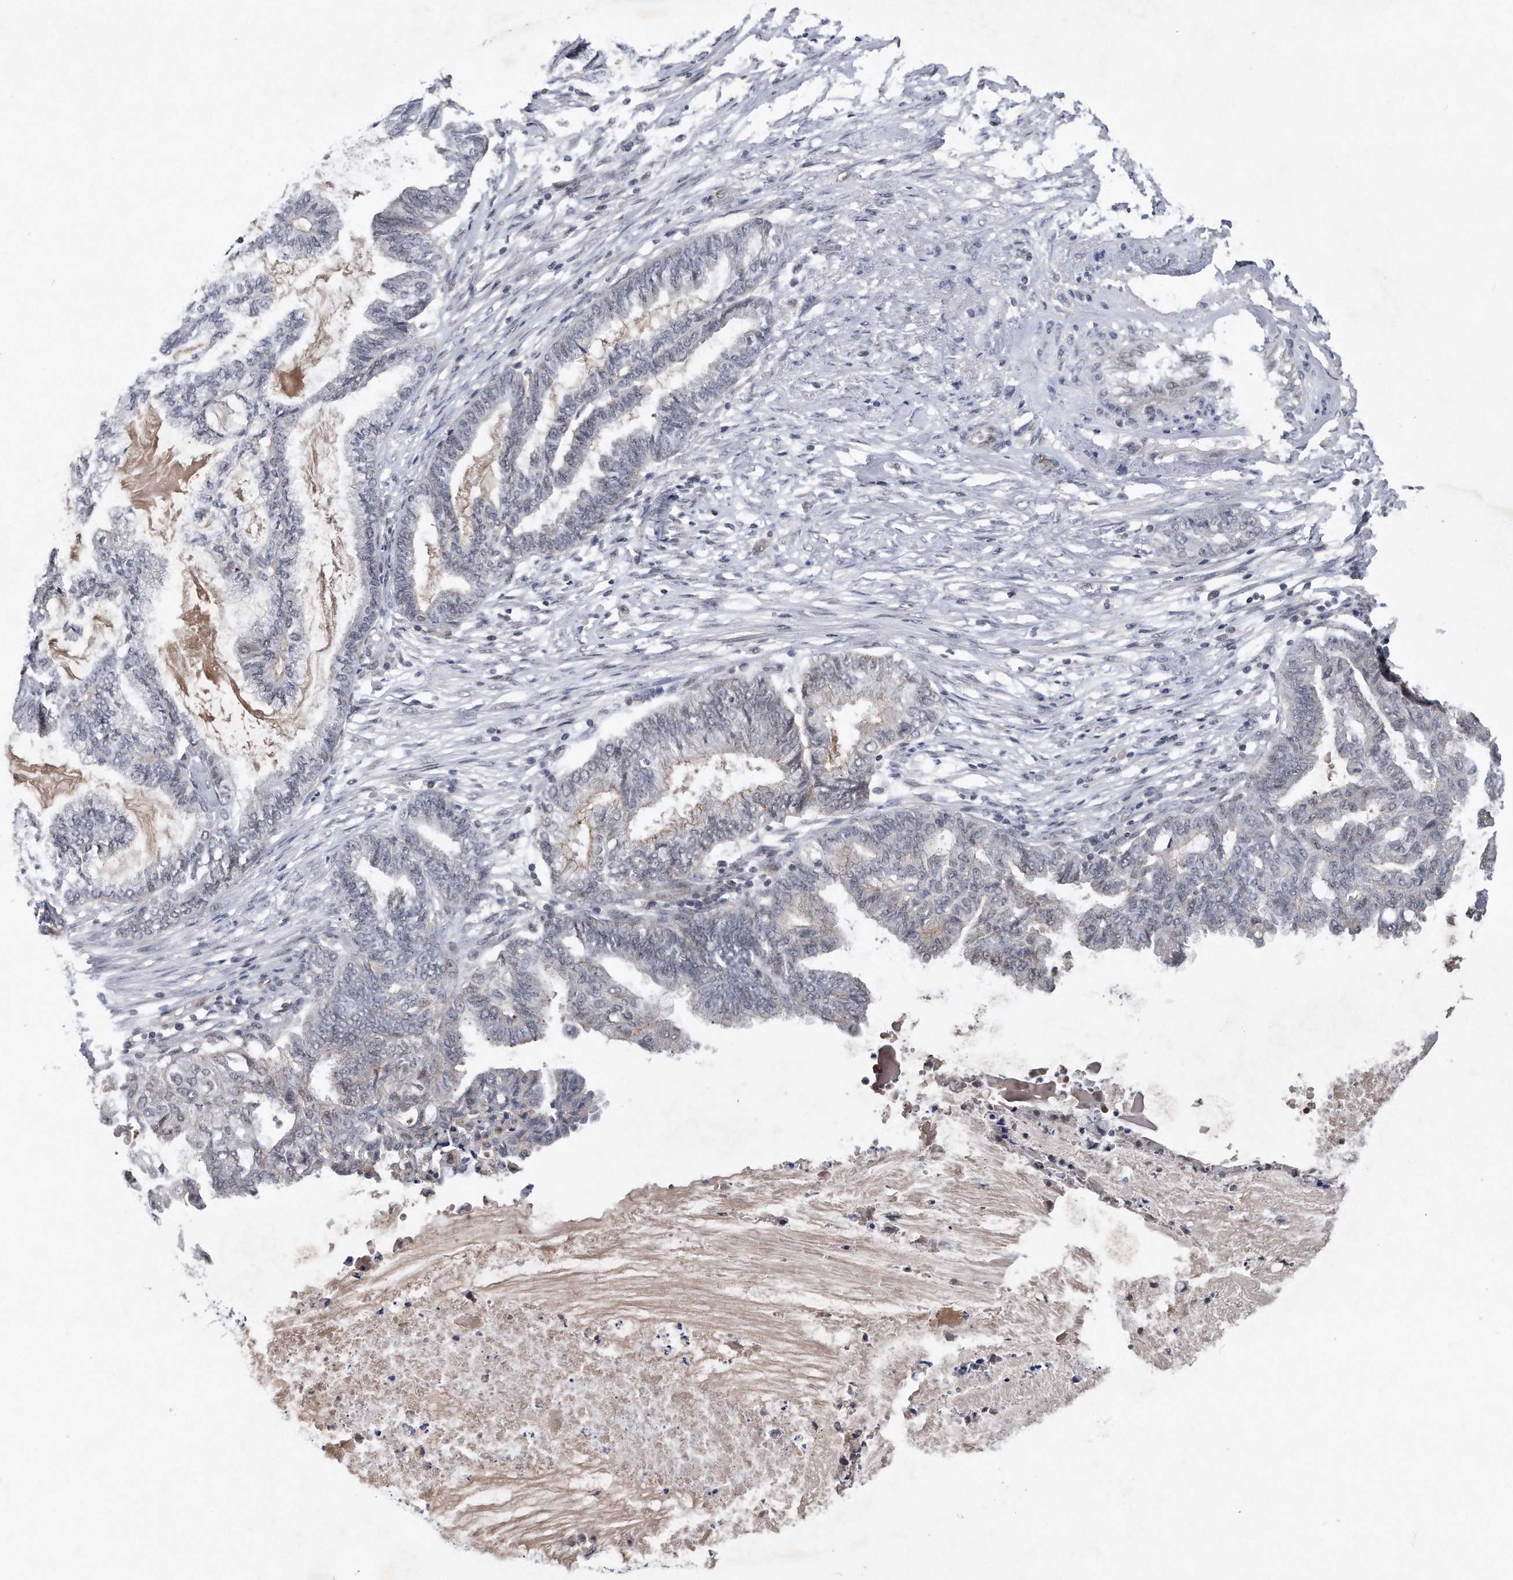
{"staining": {"intensity": "negative", "quantity": "none", "location": "none"}, "tissue": "endometrial cancer", "cell_type": "Tumor cells", "image_type": "cancer", "snomed": [{"axis": "morphology", "description": "Adenocarcinoma, NOS"}, {"axis": "topography", "description": "Endometrium"}], "caption": "High power microscopy histopathology image of an immunohistochemistry histopathology image of adenocarcinoma (endometrial), revealing no significant staining in tumor cells. (DAB immunohistochemistry (IHC), high magnification).", "gene": "VIRMA", "patient": {"sex": "female", "age": 86}}